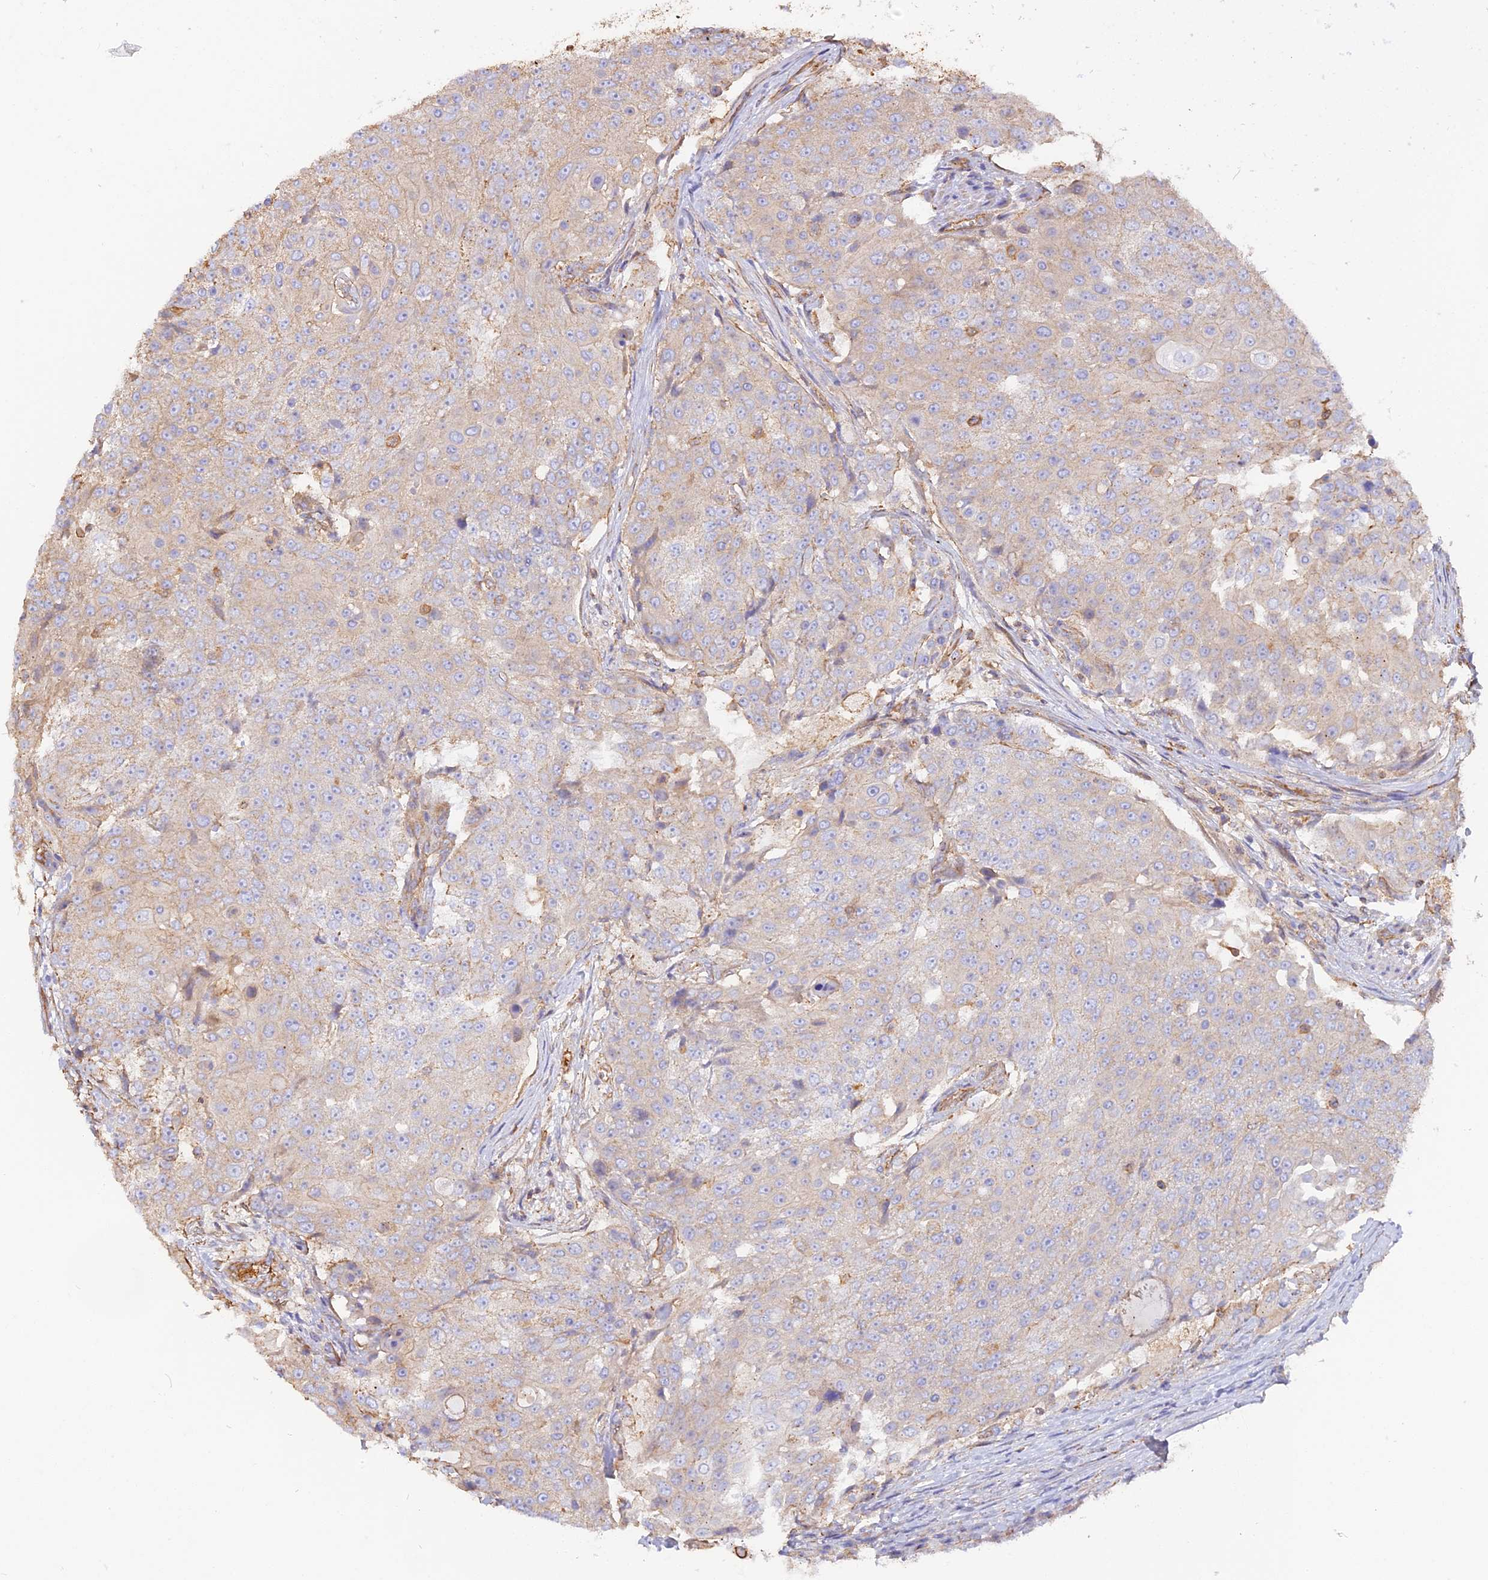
{"staining": {"intensity": "weak", "quantity": "<25%", "location": "cytoplasmic/membranous"}, "tissue": "urothelial cancer", "cell_type": "Tumor cells", "image_type": "cancer", "snomed": [{"axis": "morphology", "description": "Urothelial carcinoma, High grade"}, {"axis": "topography", "description": "Urinary bladder"}], "caption": "Immunohistochemistry histopathology image of human urothelial cancer stained for a protein (brown), which demonstrates no staining in tumor cells.", "gene": "VPS18", "patient": {"sex": "female", "age": 63}}